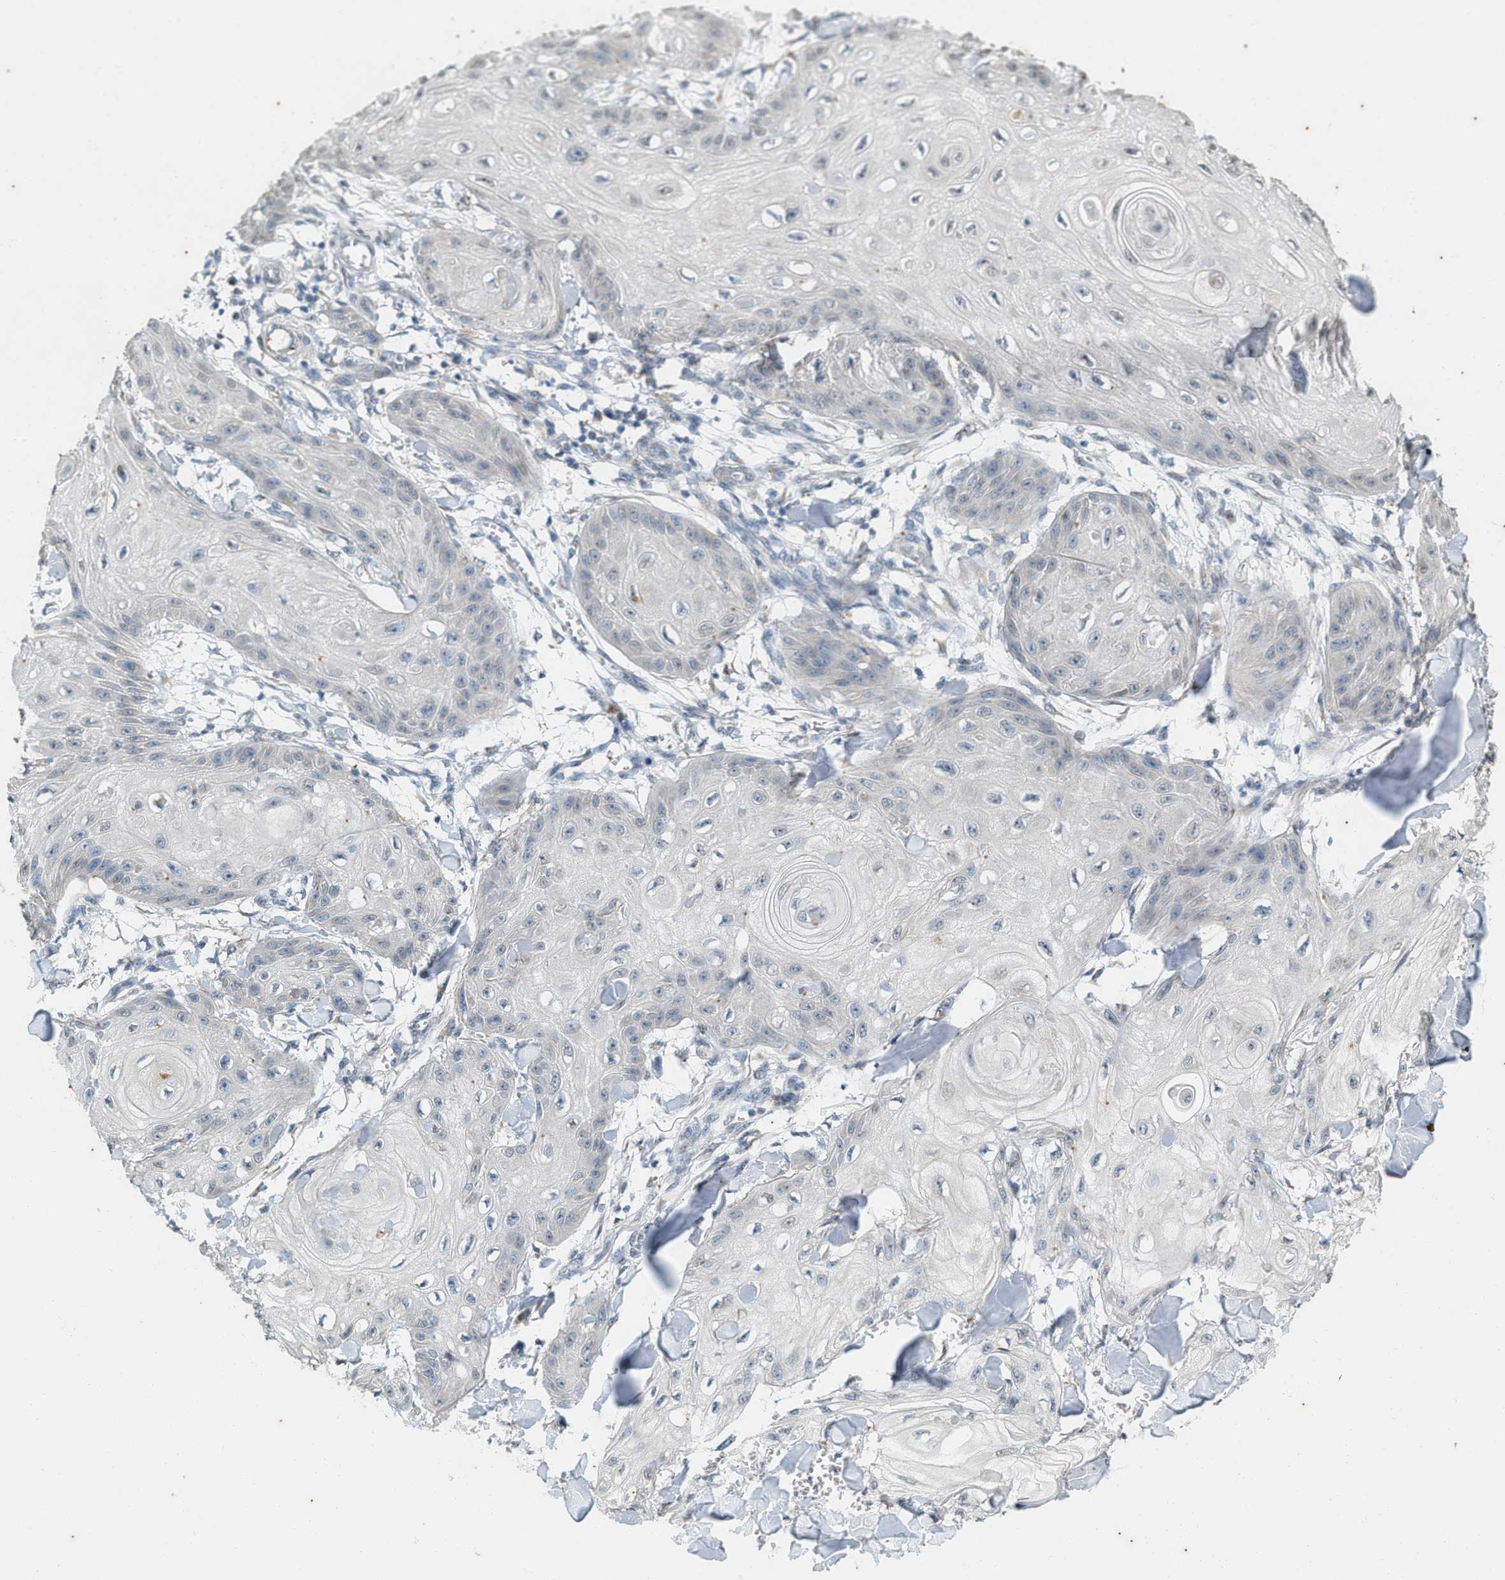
{"staining": {"intensity": "negative", "quantity": "none", "location": "none"}, "tissue": "skin cancer", "cell_type": "Tumor cells", "image_type": "cancer", "snomed": [{"axis": "morphology", "description": "Squamous cell carcinoma, NOS"}, {"axis": "topography", "description": "Skin"}], "caption": "Tumor cells show no significant staining in skin squamous cell carcinoma.", "gene": "CHPF2", "patient": {"sex": "male", "age": 74}}